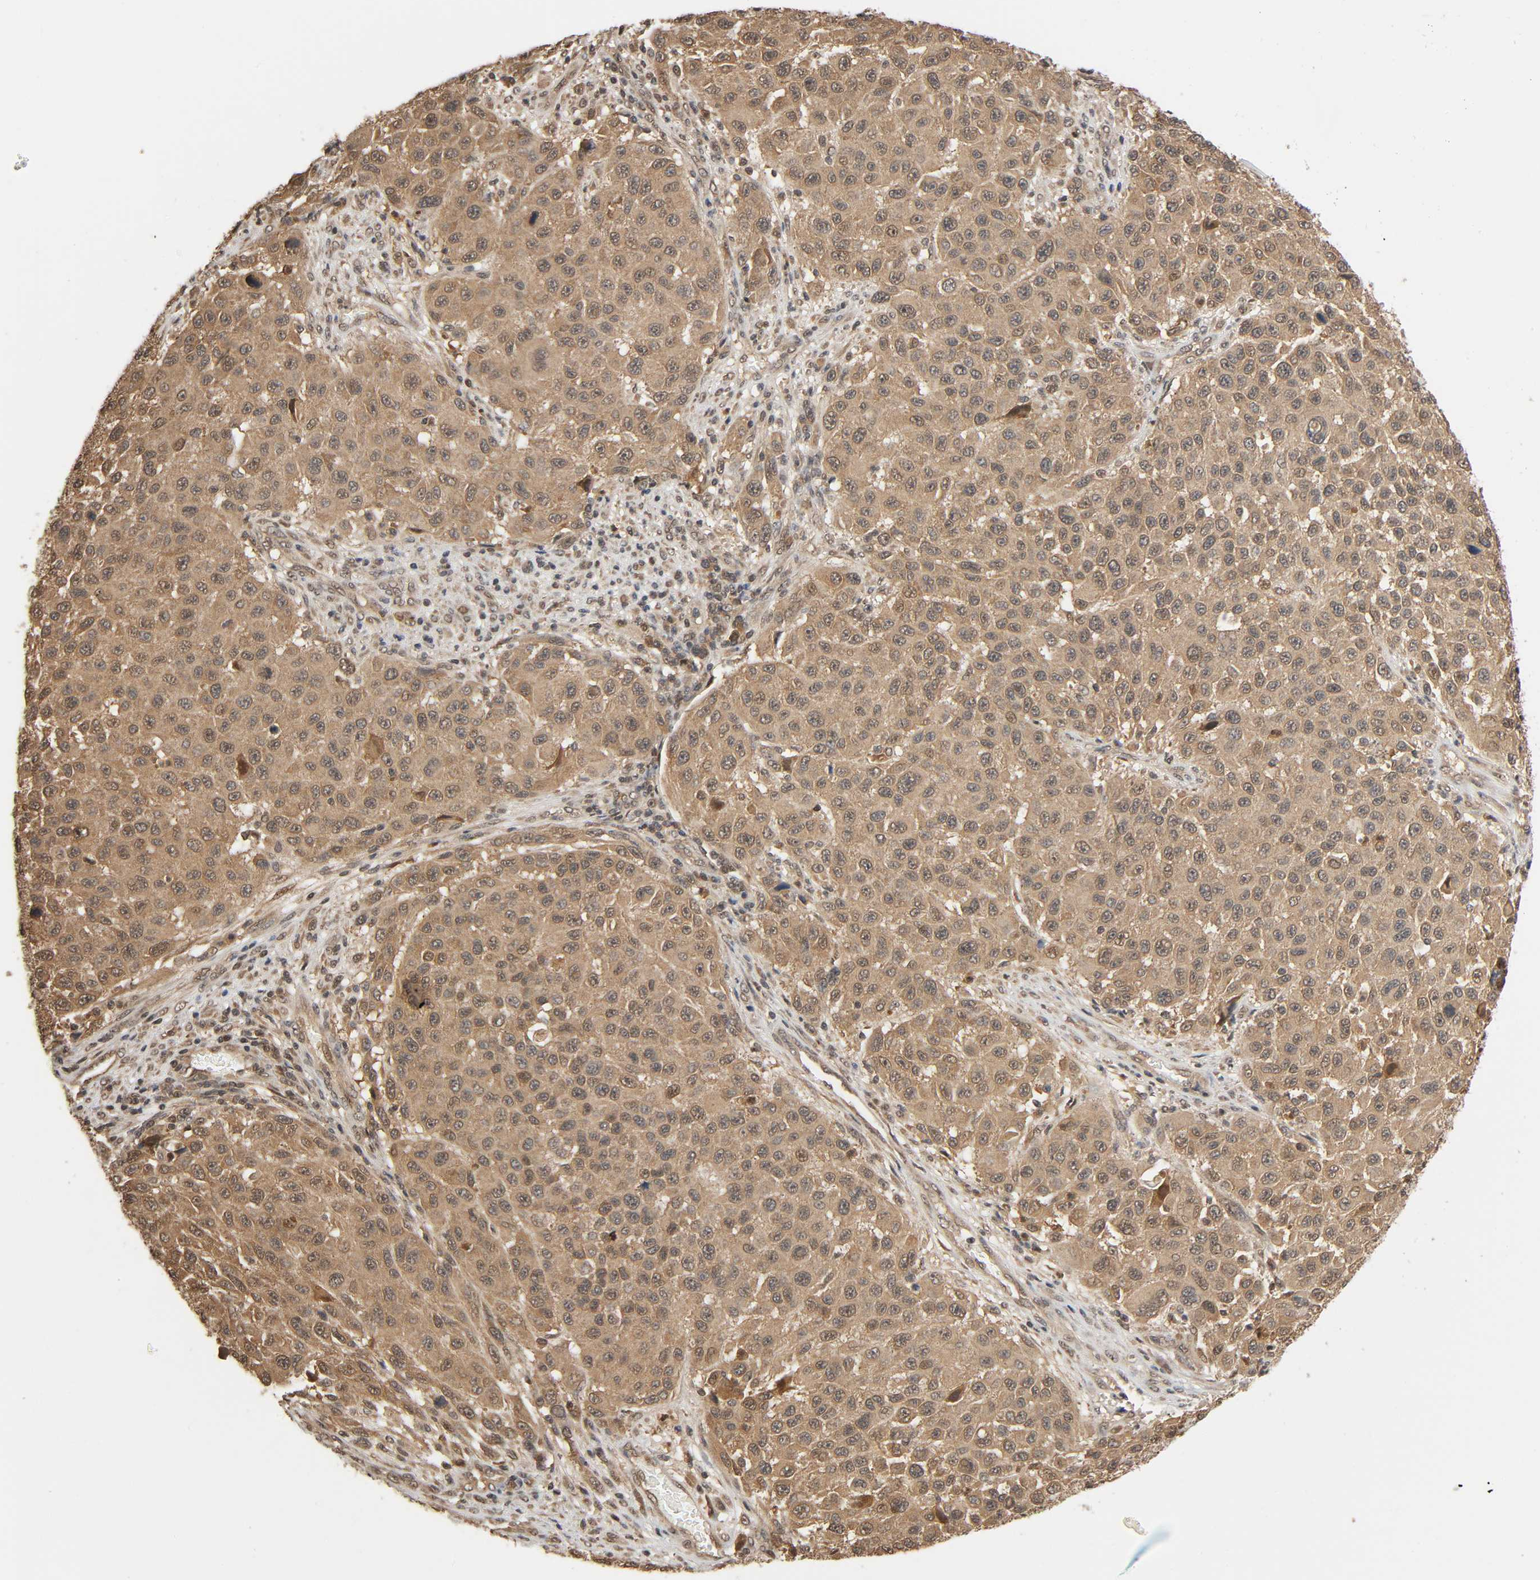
{"staining": {"intensity": "weak", "quantity": ">75%", "location": "cytoplasmic/membranous,nuclear"}, "tissue": "melanoma", "cell_type": "Tumor cells", "image_type": "cancer", "snomed": [{"axis": "morphology", "description": "Malignant melanoma, Metastatic site"}, {"axis": "topography", "description": "Lymph node"}], "caption": "The image shows staining of melanoma, revealing weak cytoplasmic/membranous and nuclear protein expression (brown color) within tumor cells.", "gene": "NEDD8", "patient": {"sex": "male", "age": 61}}